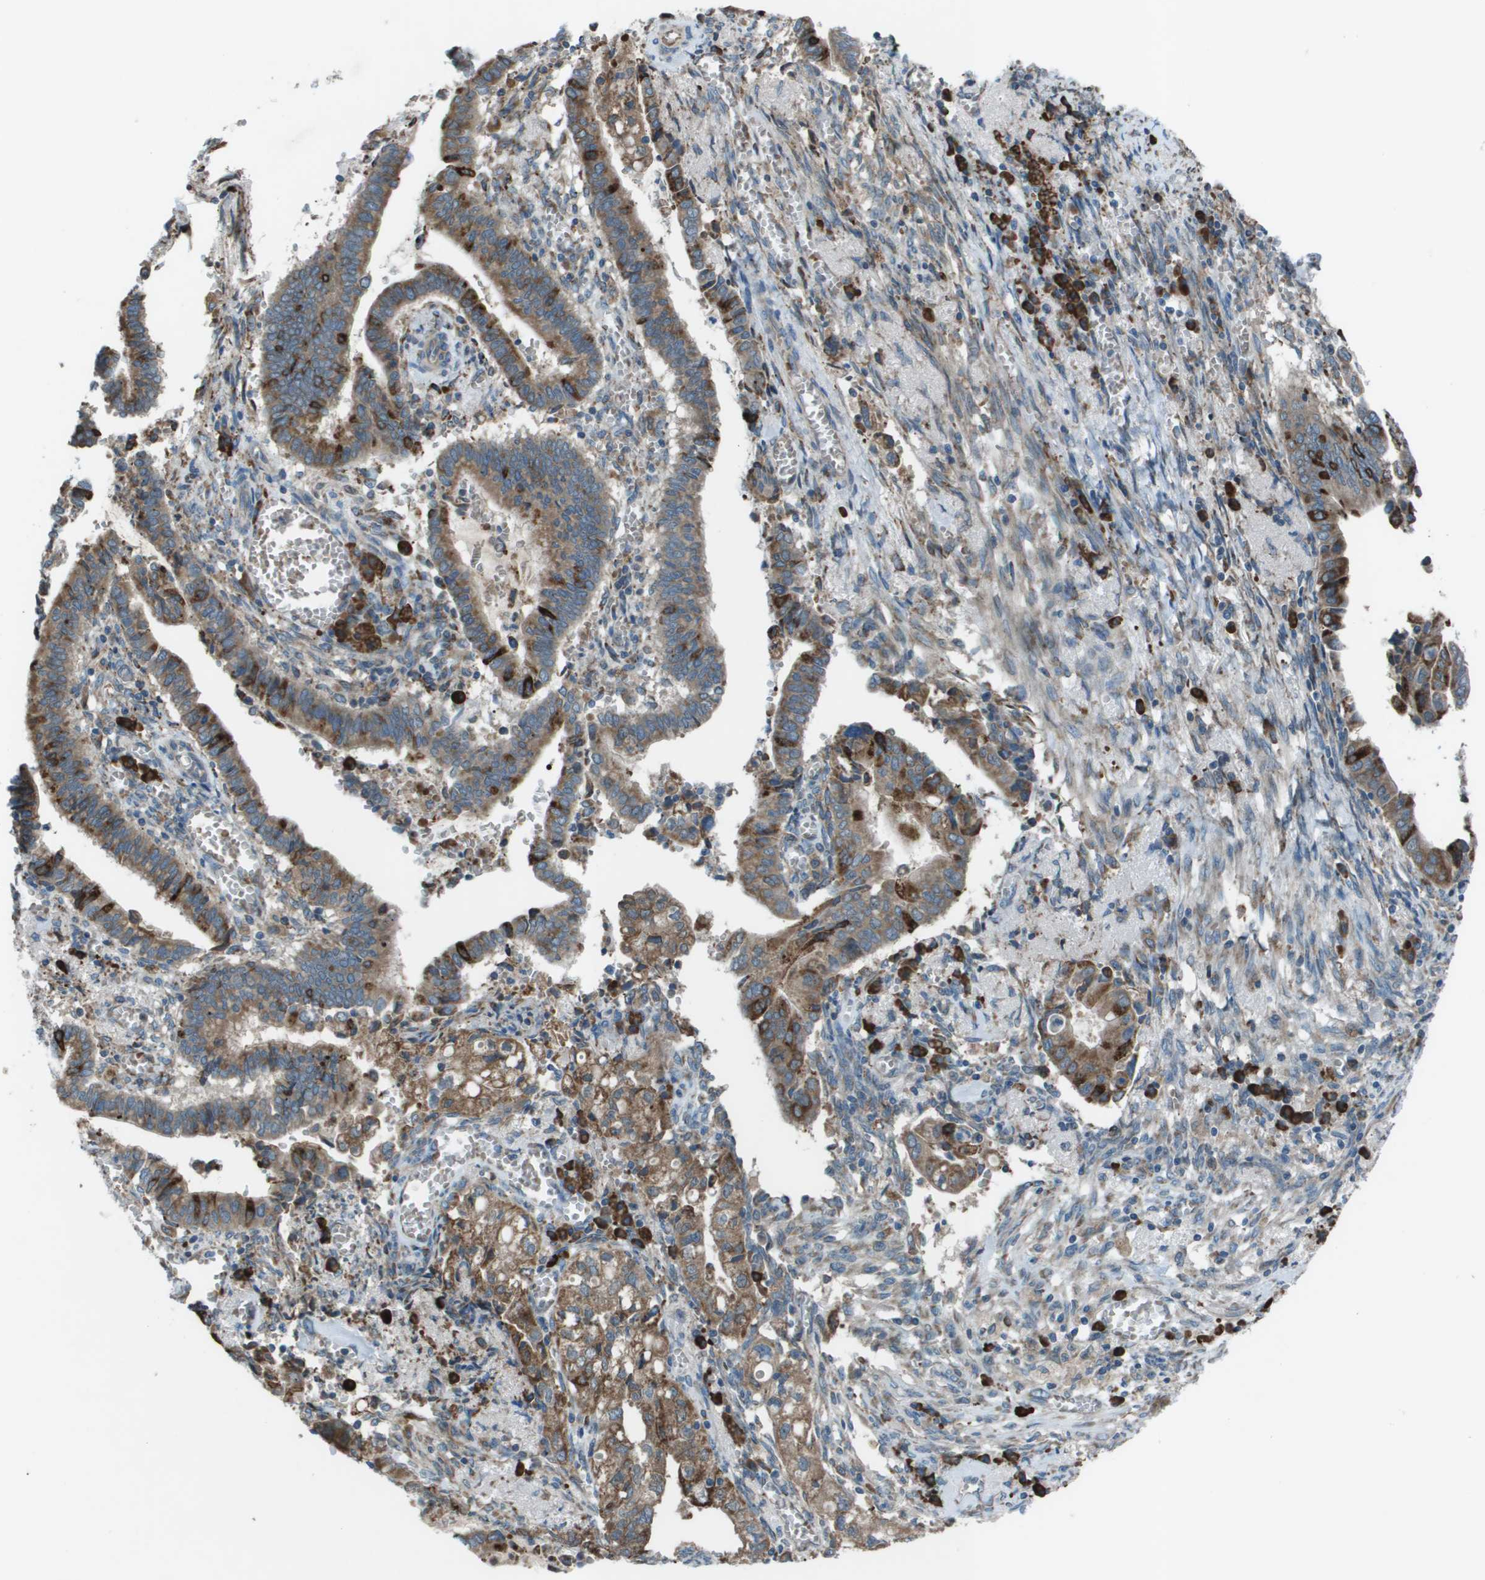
{"staining": {"intensity": "moderate", "quantity": ">75%", "location": "cytoplasmic/membranous"}, "tissue": "cervical cancer", "cell_type": "Tumor cells", "image_type": "cancer", "snomed": [{"axis": "morphology", "description": "Adenocarcinoma, NOS"}, {"axis": "topography", "description": "Cervix"}], "caption": "High-power microscopy captured an IHC image of adenocarcinoma (cervical), revealing moderate cytoplasmic/membranous staining in approximately >75% of tumor cells. (DAB (3,3'-diaminobenzidine) IHC, brown staining for protein, blue staining for nuclei).", "gene": "UTS2", "patient": {"sex": "female", "age": 44}}